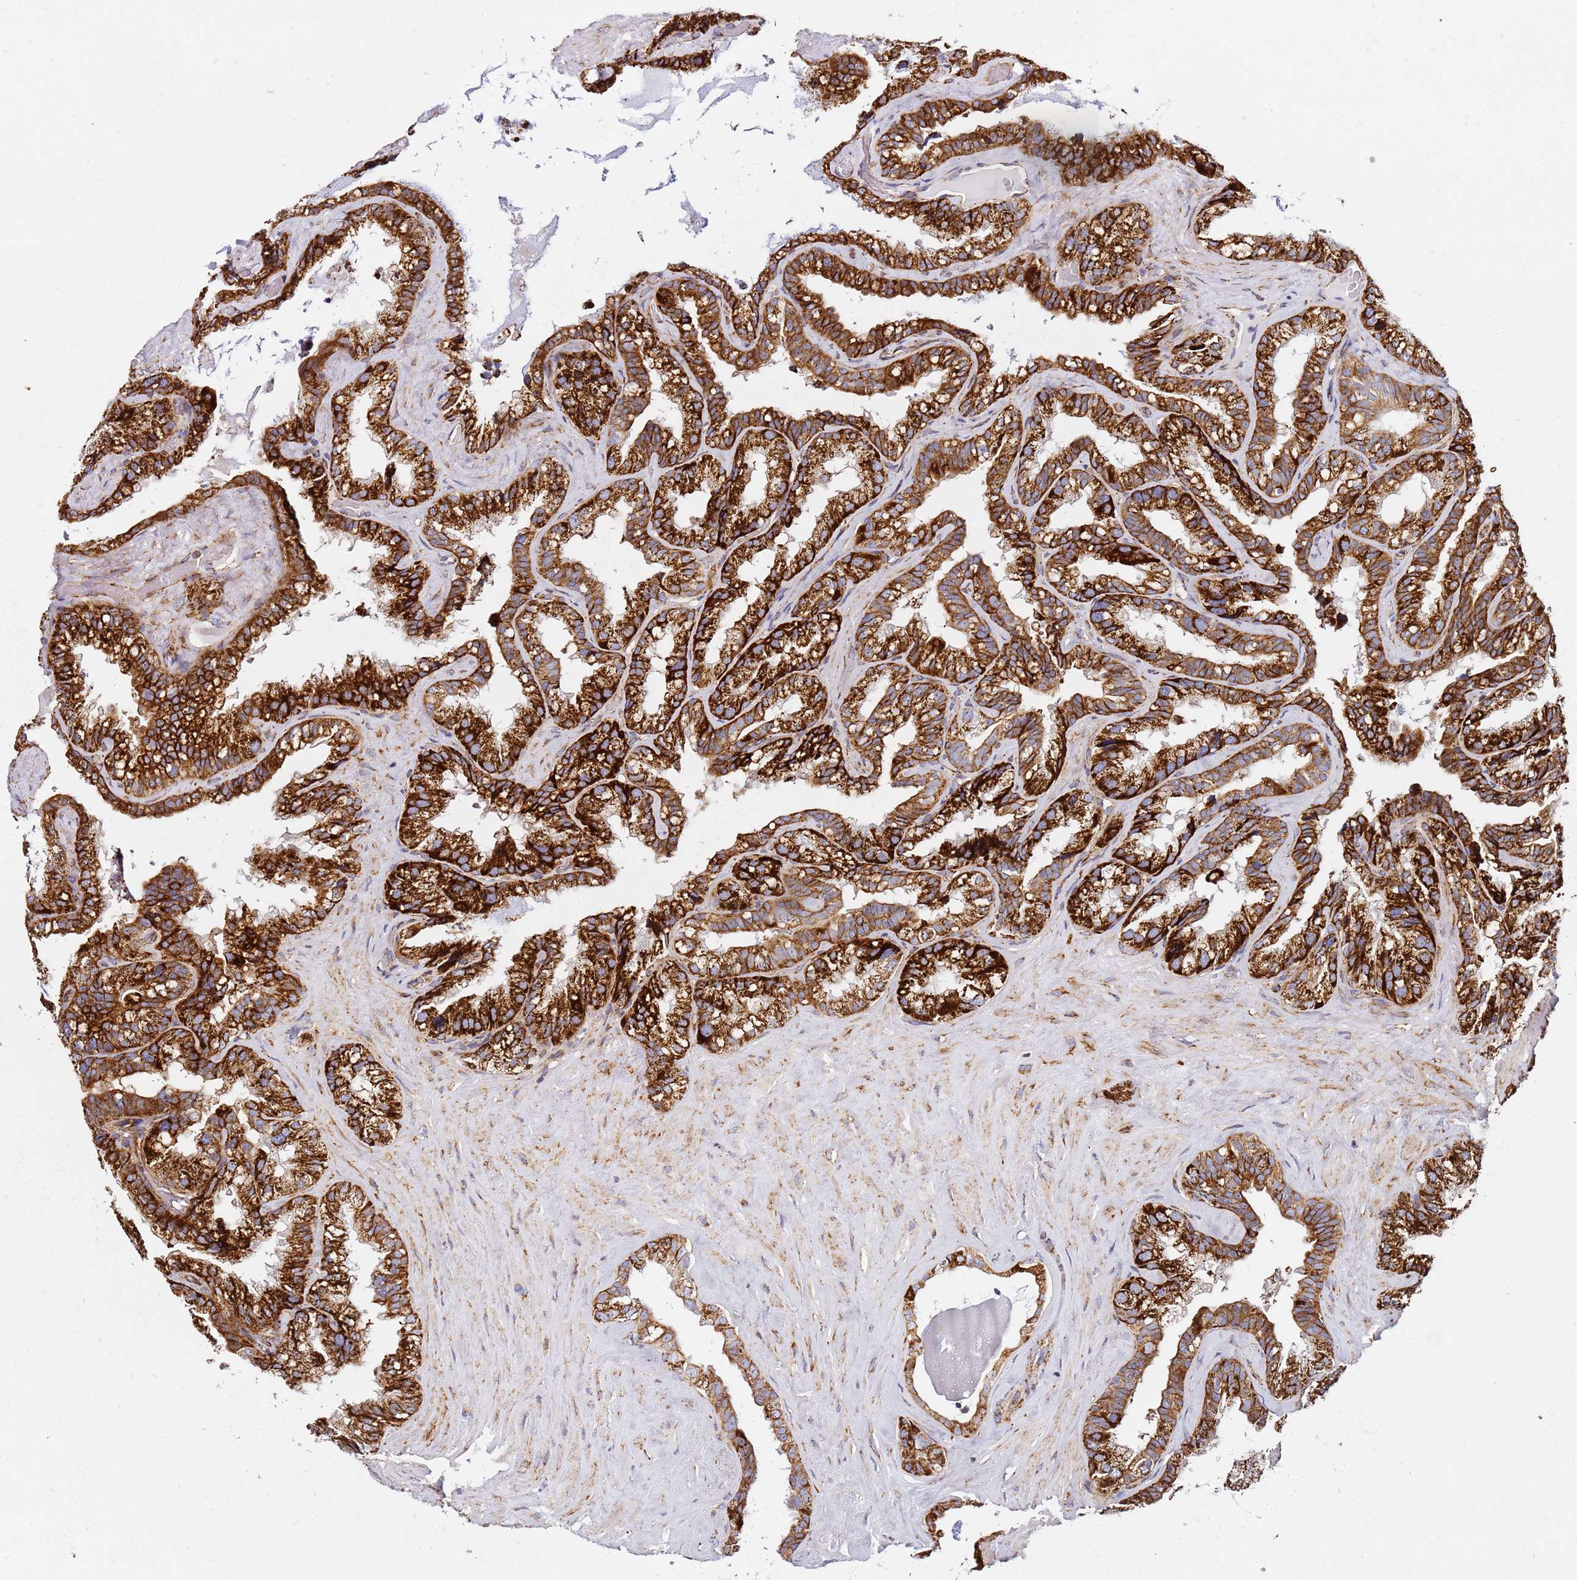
{"staining": {"intensity": "strong", "quantity": ">75%", "location": "cytoplasmic/membranous"}, "tissue": "seminal vesicle", "cell_type": "Glandular cells", "image_type": "normal", "snomed": [{"axis": "morphology", "description": "Normal tissue, NOS"}, {"axis": "topography", "description": "Prostate"}, {"axis": "topography", "description": "Seminal veicle"}], "caption": "Immunohistochemical staining of benign human seminal vesicle displays high levels of strong cytoplasmic/membranous staining in about >75% of glandular cells. (DAB IHC with brightfield microscopy, high magnification).", "gene": "NDUFA3", "patient": {"sex": "male", "age": 68}}